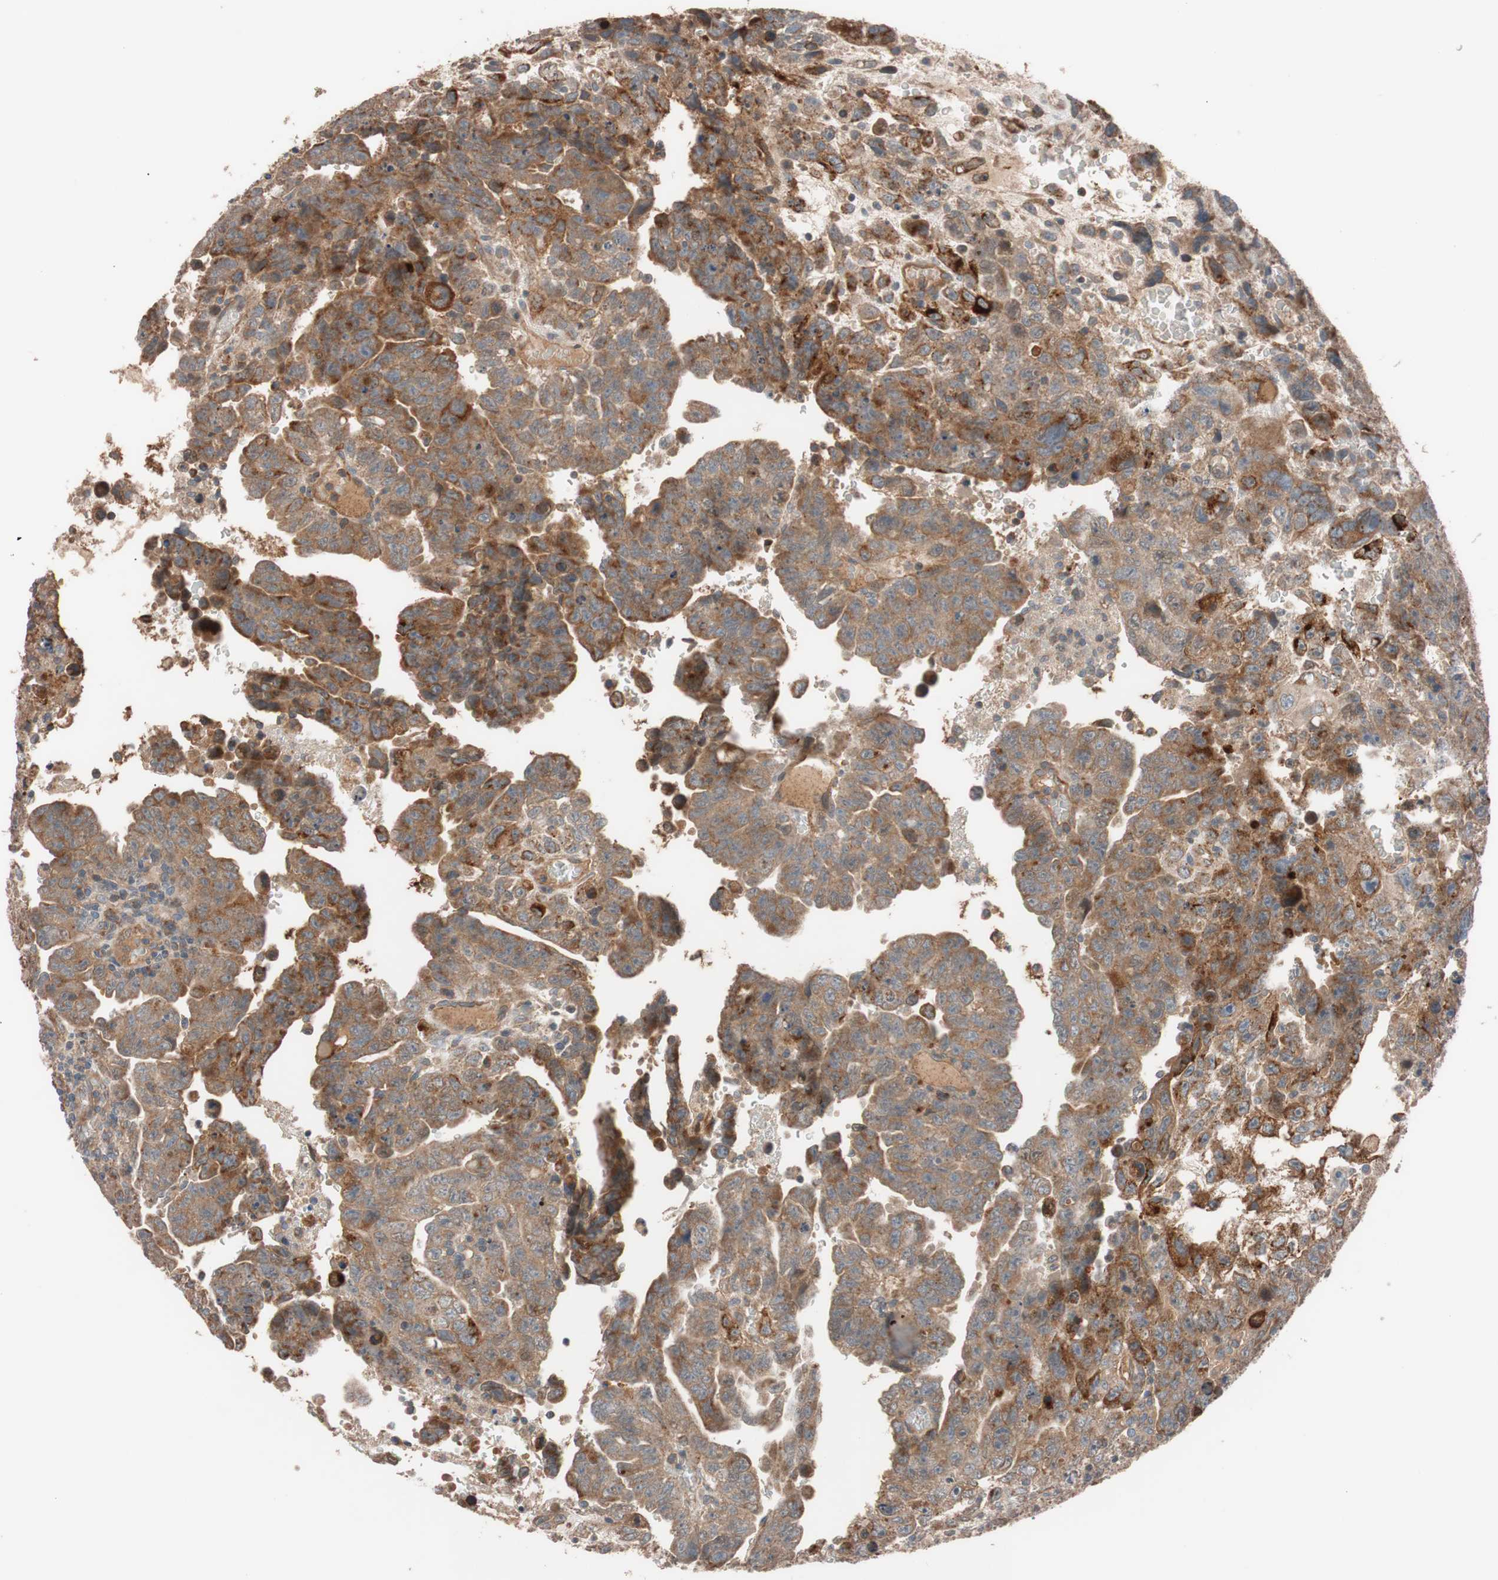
{"staining": {"intensity": "moderate", "quantity": ">75%", "location": "cytoplasmic/membranous"}, "tissue": "testis cancer", "cell_type": "Tumor cells", "image_type": "cancer", "snomed": [{"axis": "morphology", "description": "Carcinoma, Embryonal, NOS"}, {"axis": "topography", "description": "Testis"}], "caption": "Moderate cytoplasmic/membranous positivity for a protein is identified in approximately >75% of tumor cells of embryonal carcinoma (testis) using immunohistochemistry.", "gene": "SDC4", "patient": {"sex": "male", "age": 28}}